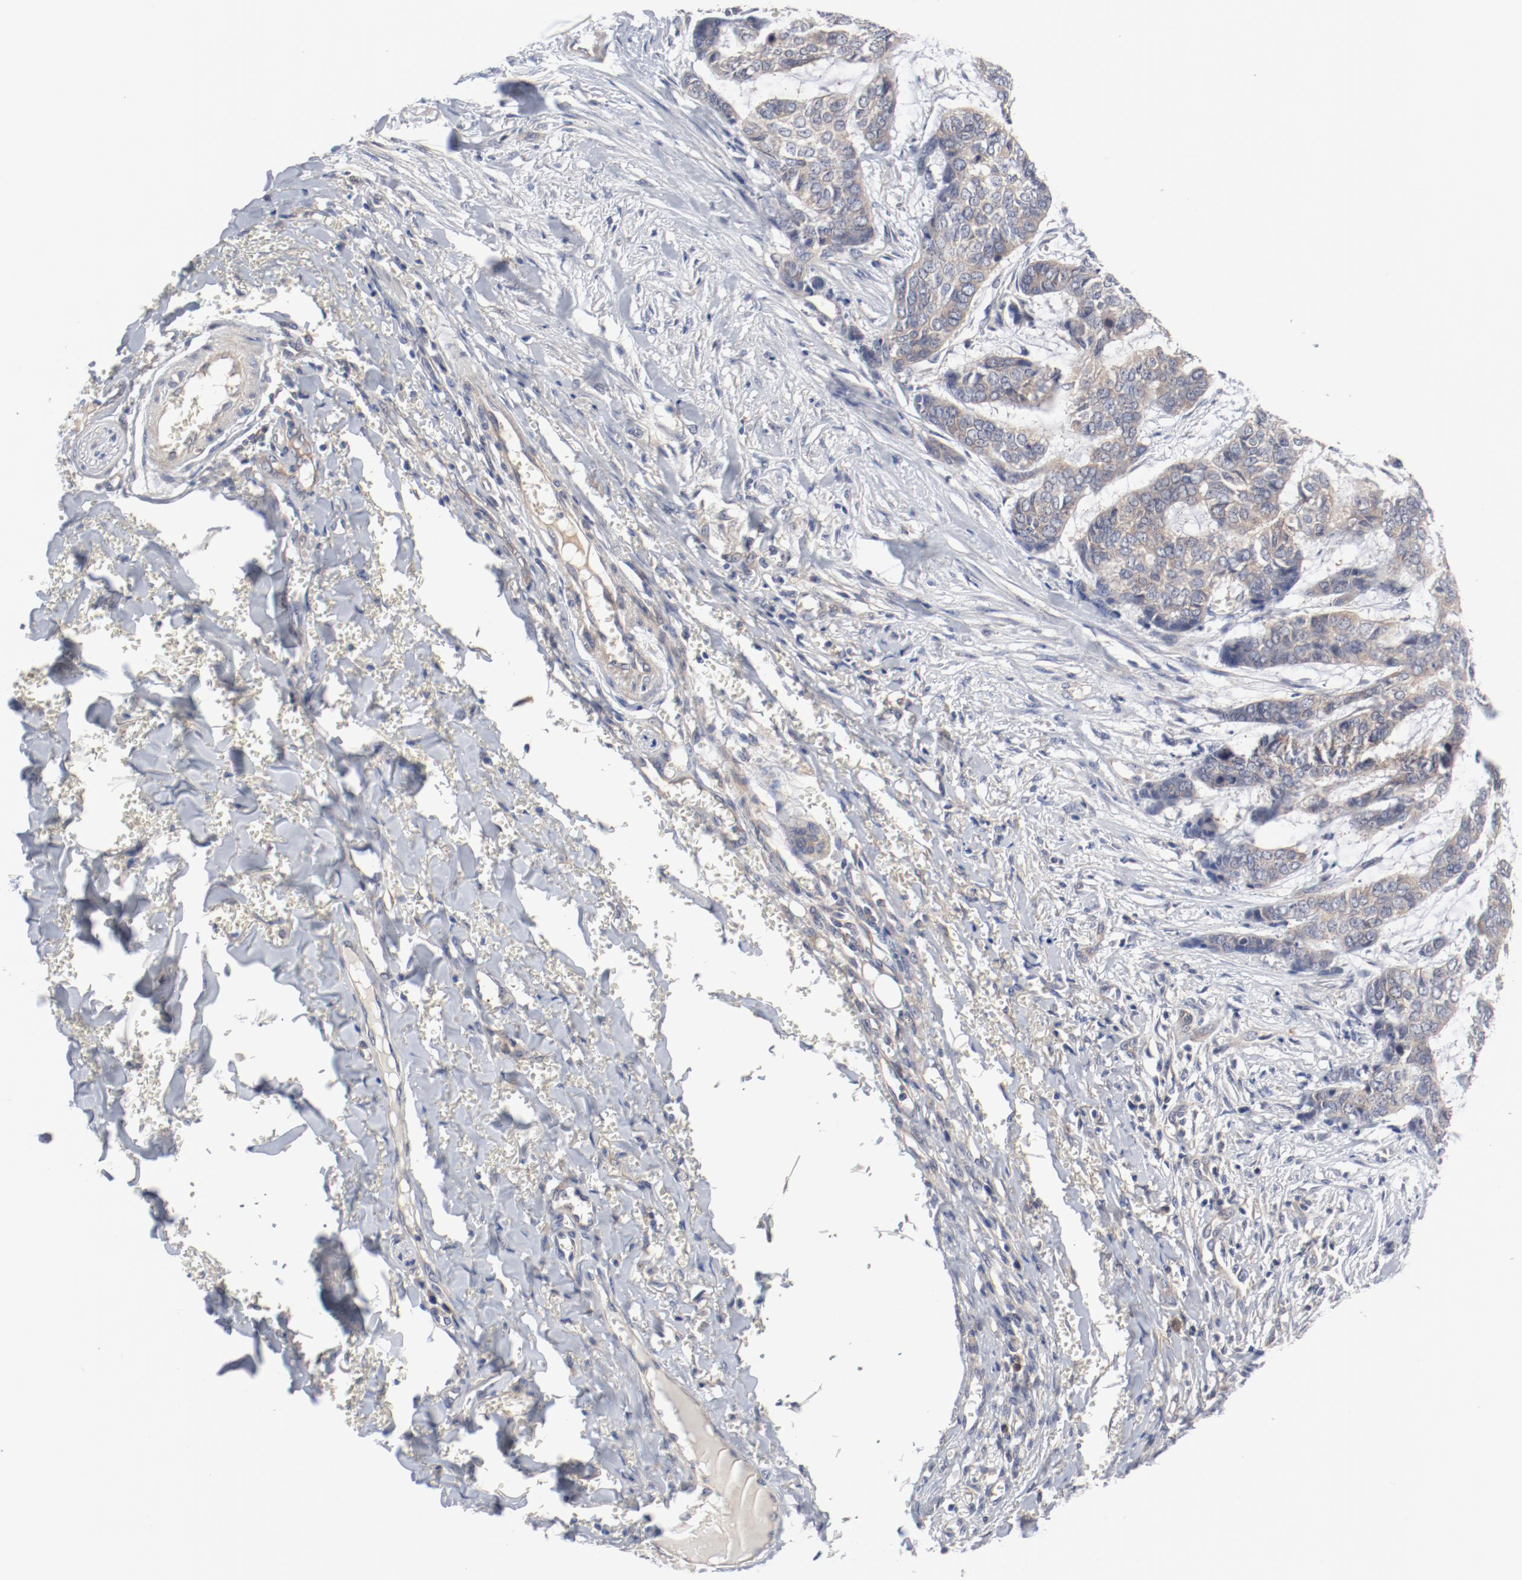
{"staining": {"intensity": "weak", "quantity": "<25%", "location": "cytoplasmic/membranous"}, "tissue": "skin cancer", "cell_type": "Tumor cells", "image_type": "cancer", "snomed": [{"axis": "morphology", "description": "Basal cell carcinoma"}, {"axis": "topography", "description": "Skin"}], "caption": "Human skin cancer stained for a protein using IHC reveals no positivity in tumor cells.", "gene": "BAD", "patient": {"sex": "female", "age": 64}}